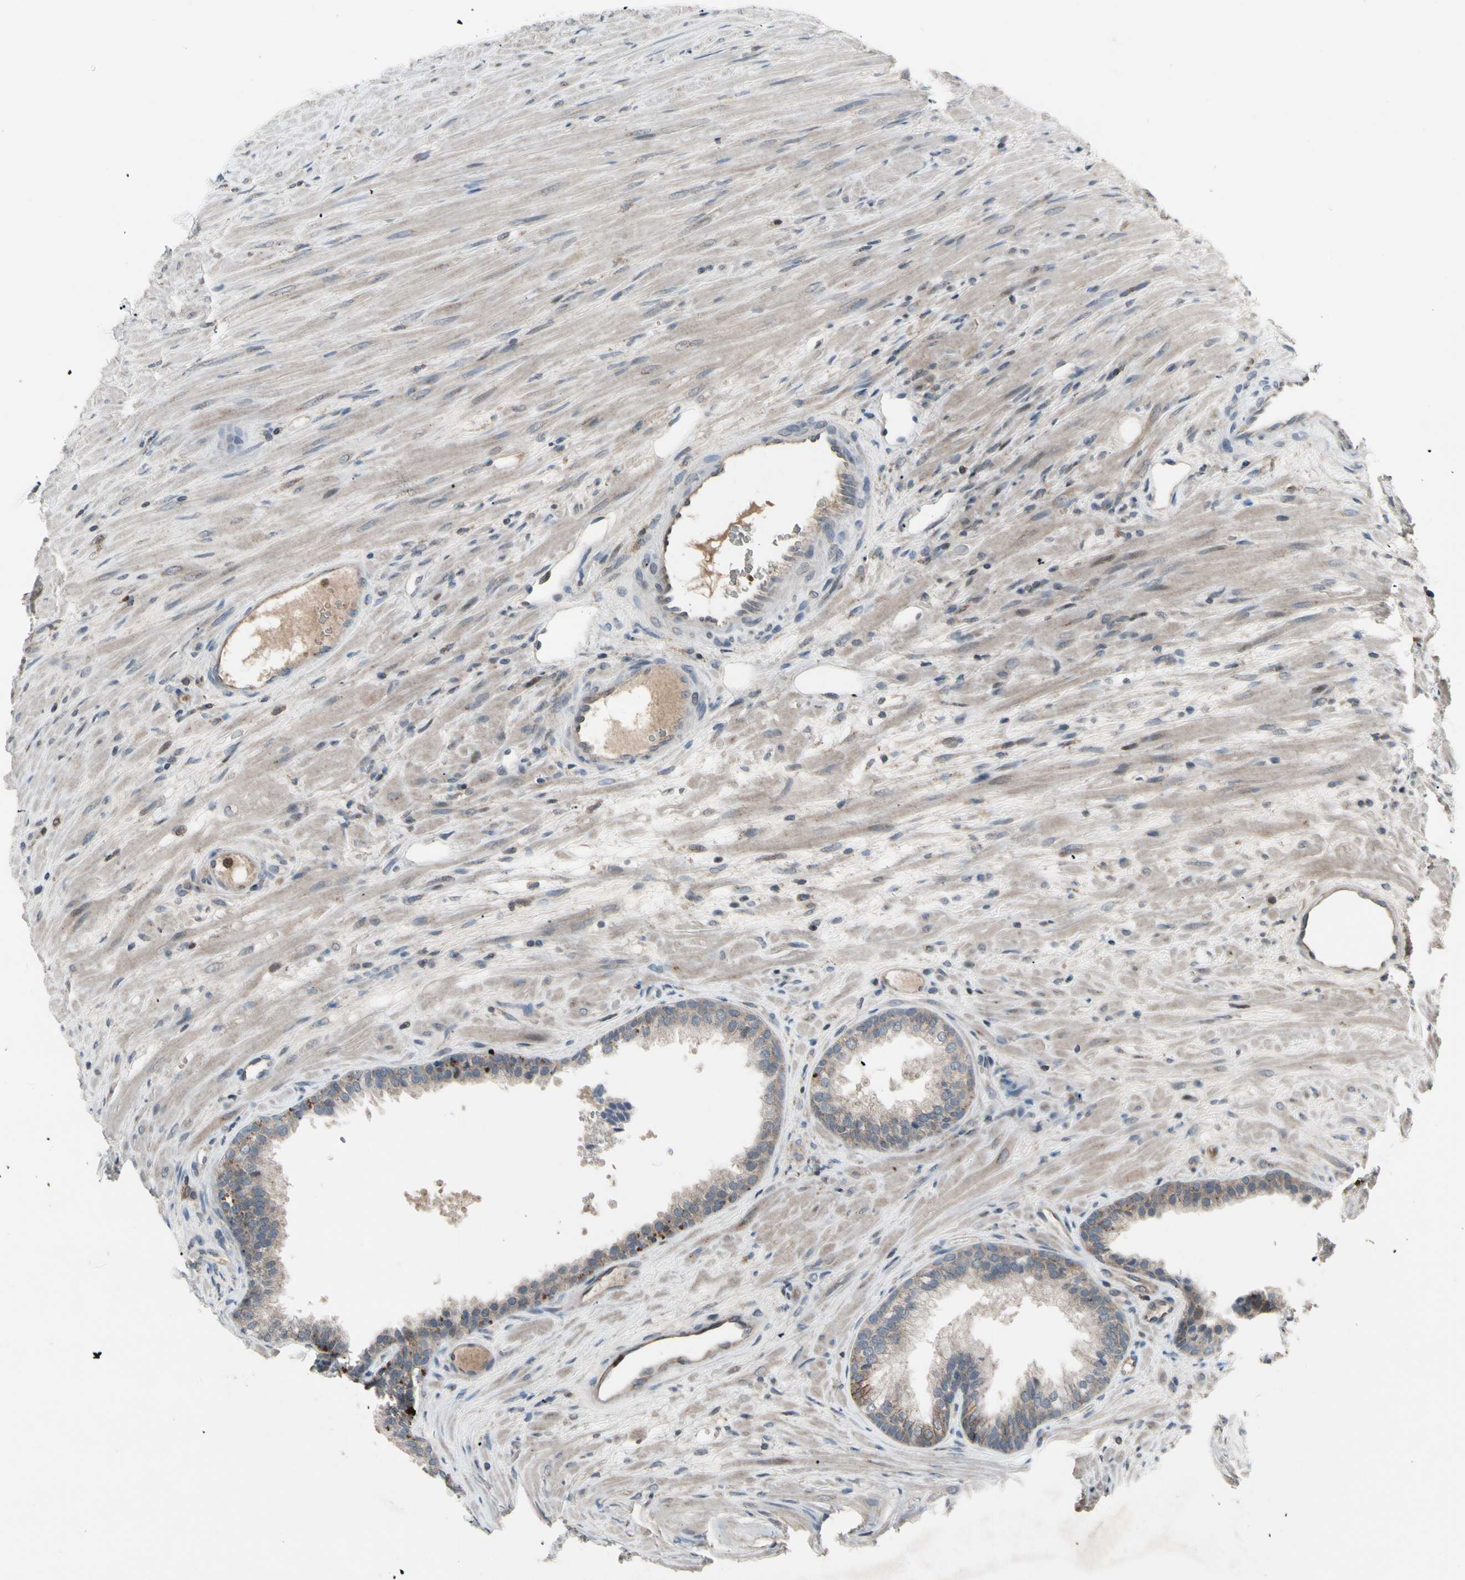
{"staining": {"intensity": "moderate", "quantity": "25%-75%", "location": "cytoplasmic/membranous"}, "tissue": "prostate", "cell_type": "Glandular cells", "image_type": "normal", "snomed": [{"axis": "morphology", "description": "Normal tissue, NOS"}, {"axis": "topography", "description": "Prostate"}], "caption": "Prostate stained with immunohistochemistry reveals moderate cytoplasmic/membranous expression in about 25%-75% of glandular cells.", "gene": "NMI", "patient": {"sex": "male", "age": 76}}